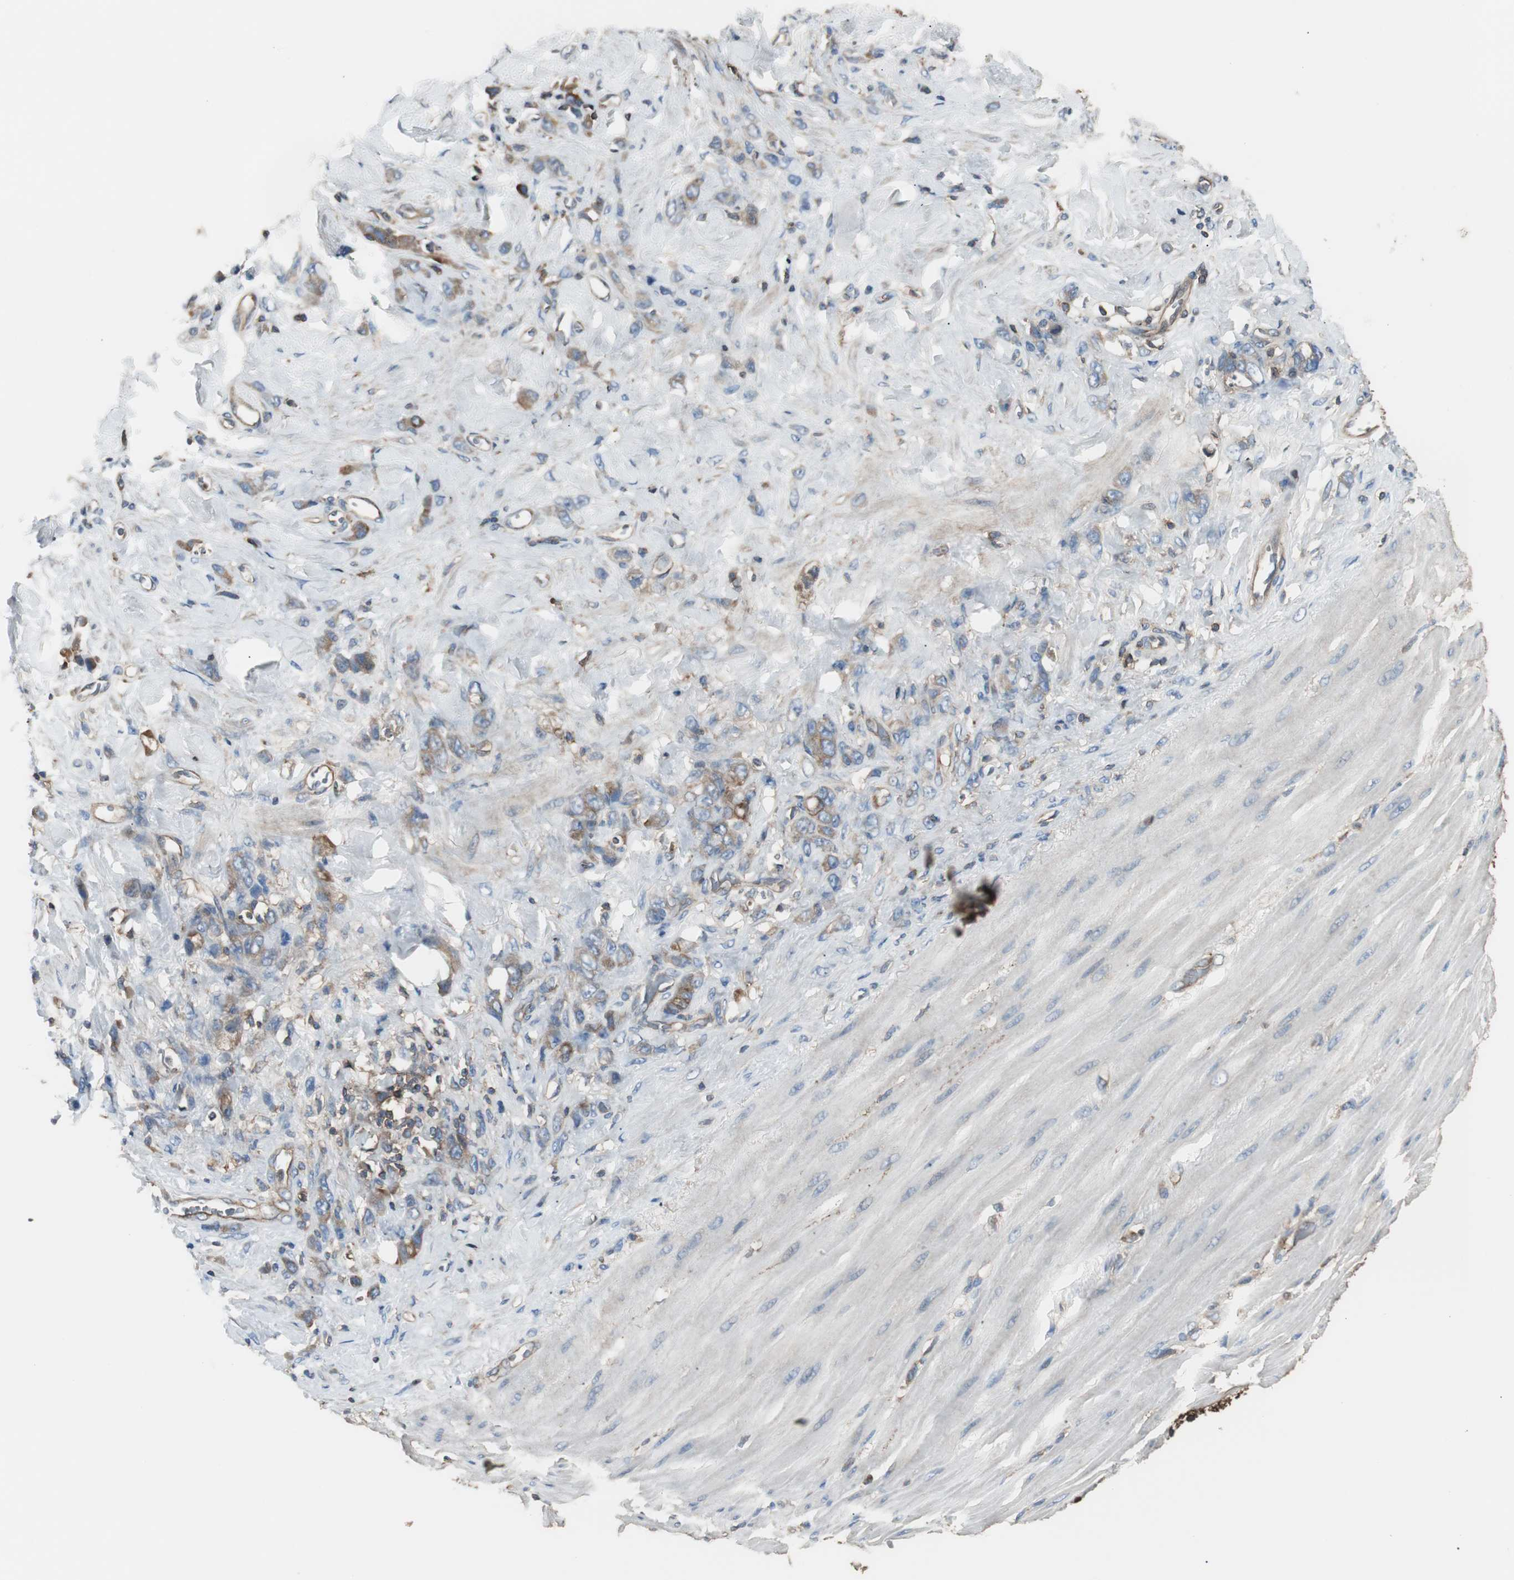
{"staining": {"intensity": "moderate", "quantity": ">75%", "location": "cytoplasmic/membranous"}, "tissue": "stomach cancer", "cell_type": "Tumor cells", "image_type": "cancer", "snomed": [{"axis": "morphology", "description": "Normal tissue, NOS"}, {"axis": "morphology", "description": "Adenocarcinoma, NOS"}, {"axis": "topography", "description": "Stomach"}], "caption": "Protein staining of adenocarcinoma (stomach) tissue shows moderate cytoplasmic/membranous staining in about >75% of tumor cells.", "gene": "B2M", "patient": {"sex": "male", "age": 82}}